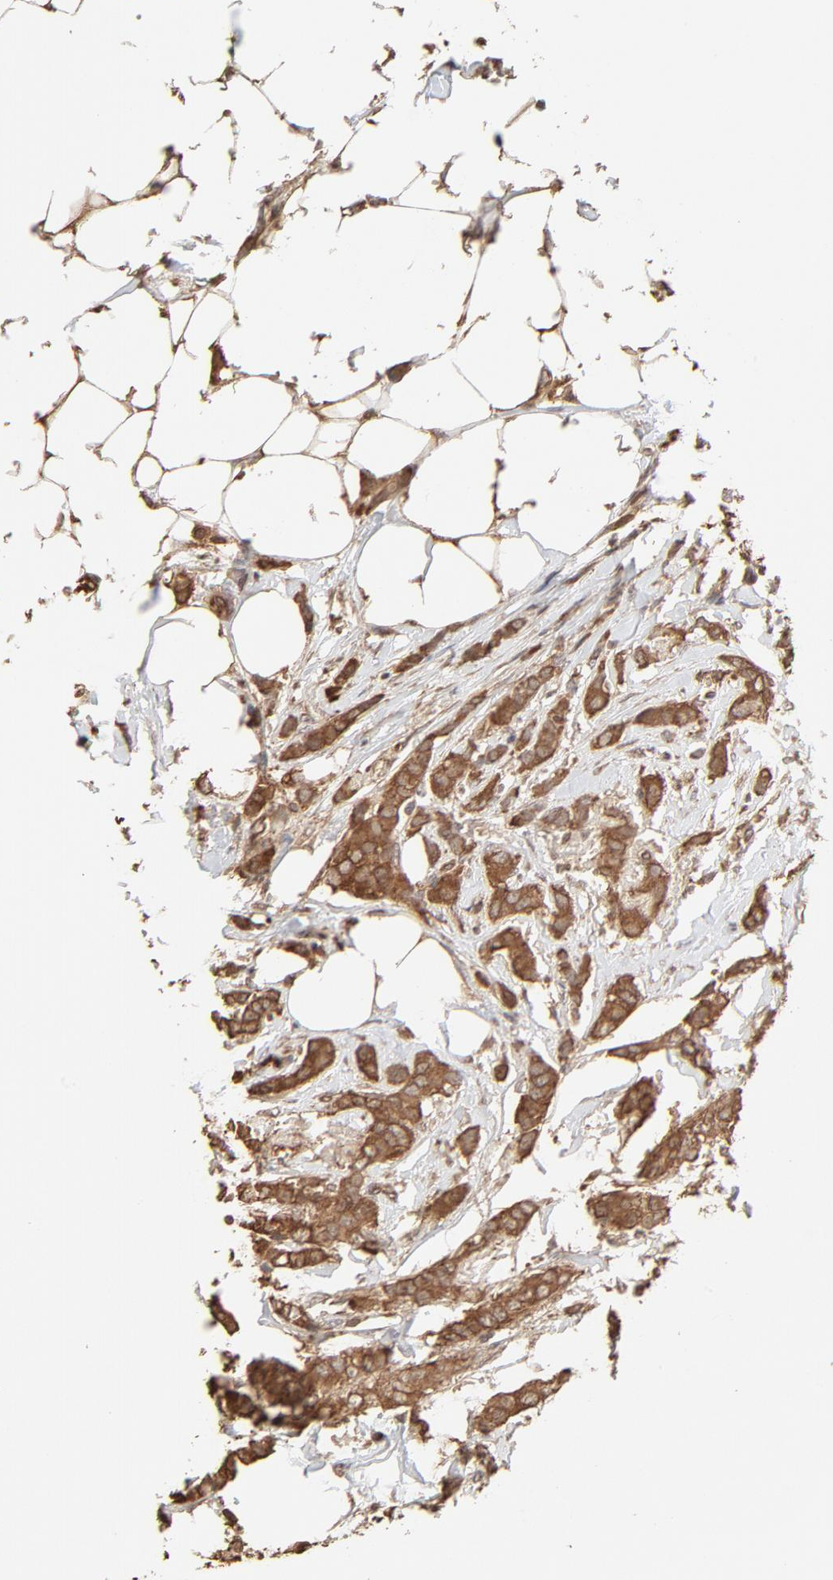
{"staining": {"intensity": "moderate", "quantity": ">75%", "location": "cytoplasmic/membranous"}, "tissue": "breast cancer", "cell_type": "Tumor cells", "image_type": "cancer", "snomed": [{"axis": "morphology", "description": "Lobular carcinoma"}, {"axis": "topography", "description": "Breast"}], "caption": "A histopathology image of lobular carcinoma (breast) stained for a protein reveals moderate cytoplasmic/membranous brown staining in tumor cells.", "gene": "PPP2CA", "patient": {"sex": "female", "age": 55}}